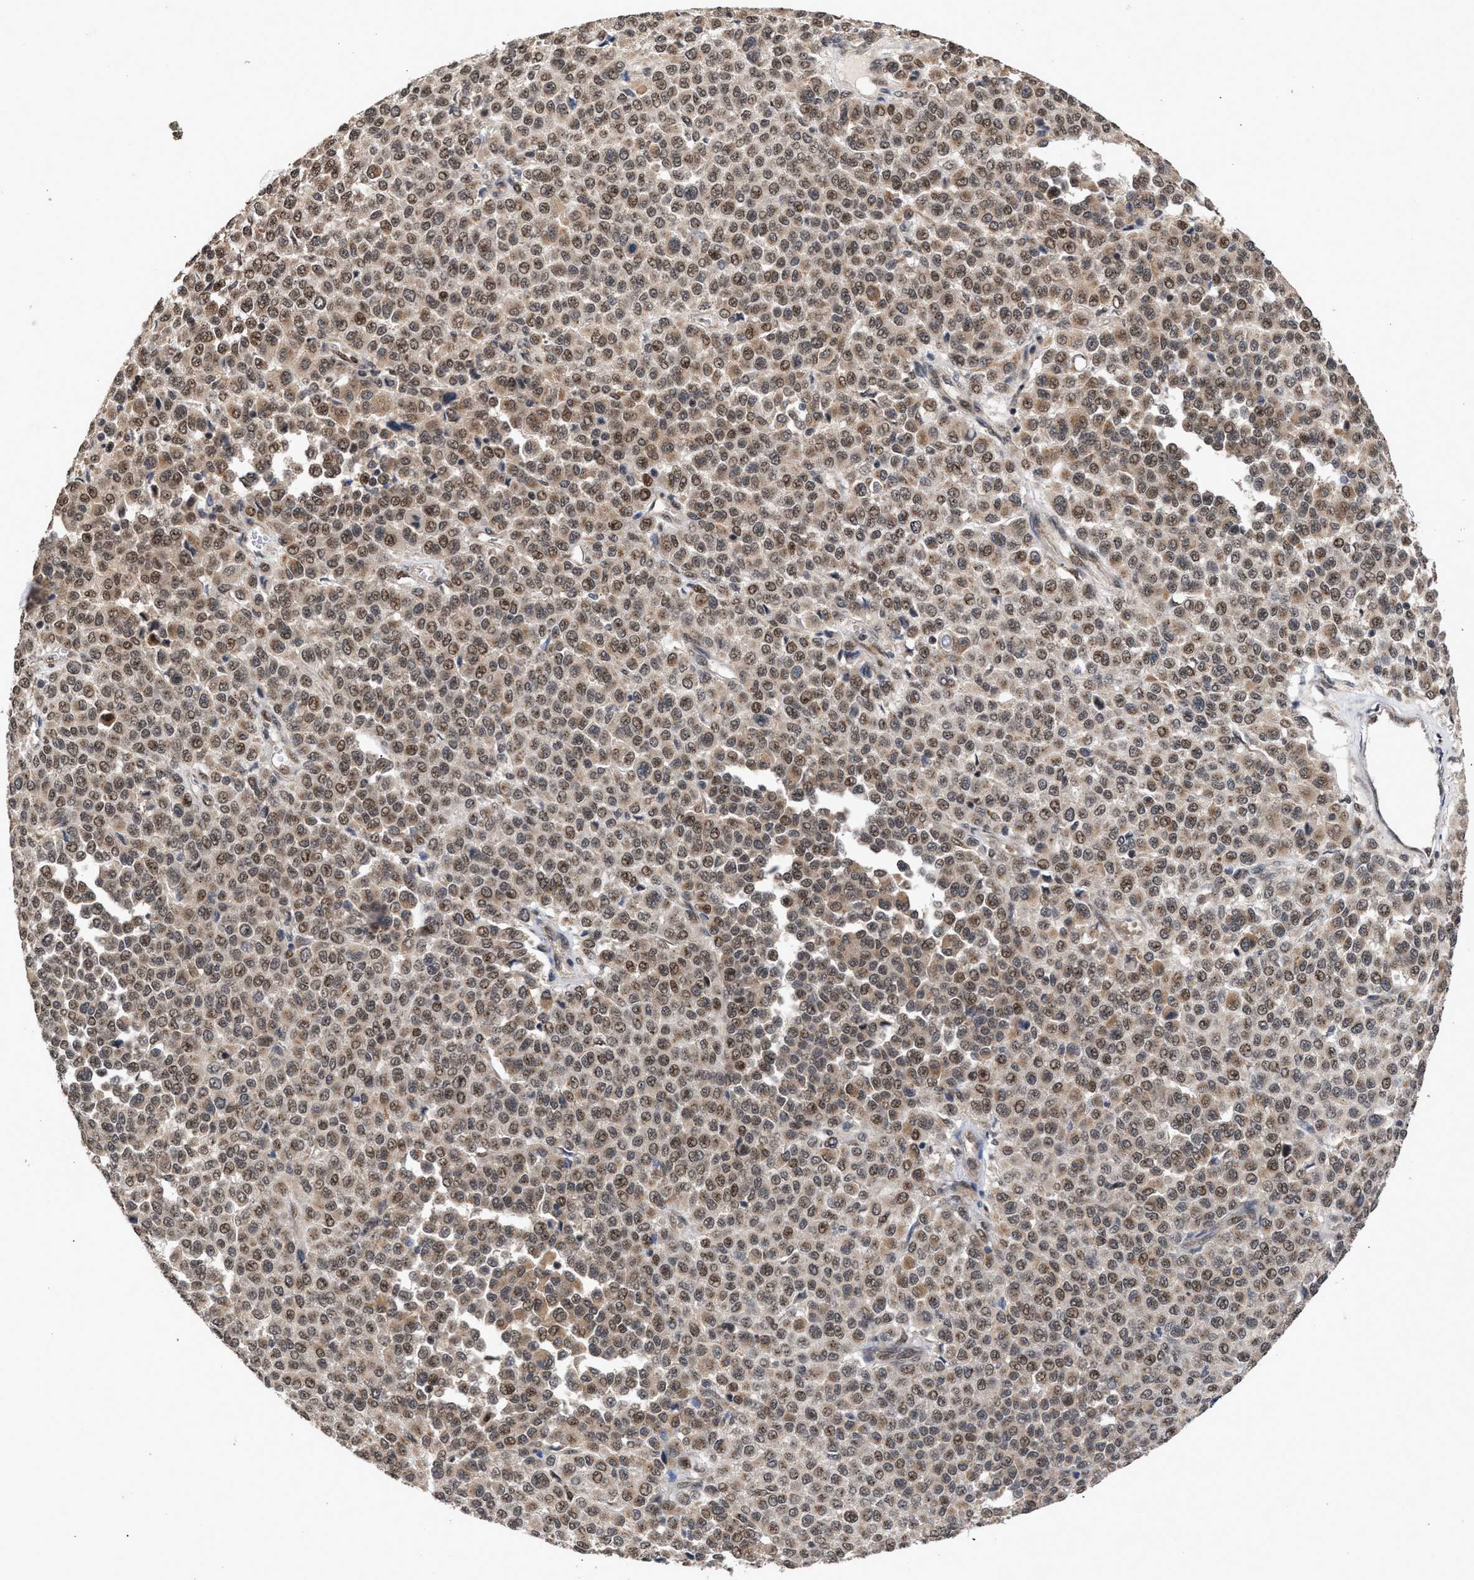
{"staining": {"intensity": "weak", "quantity": ">75%", "location": "cytoplasmic/membranous,nuclear"}, "tissue": "melanoma", "cell_type": "Tumor cells", "image_type": "cancer", "snomed": [{"axis": "morphology", "description": "Malignant melanoma, Metastatic site"}, {"axis": "topography", "description": "Pancreas"}], "caption": "Brown immunohistochemical staining in human malignant melanoma (metastatic site) reveals weak cytoplasmic/membranous and nuclear staining in about >75% of tumor cells. The protein is shown in brown color, while the nuclei are stained blue.", "gene": "MKNK2", "patient": {"sex": "female", "age": 30}}